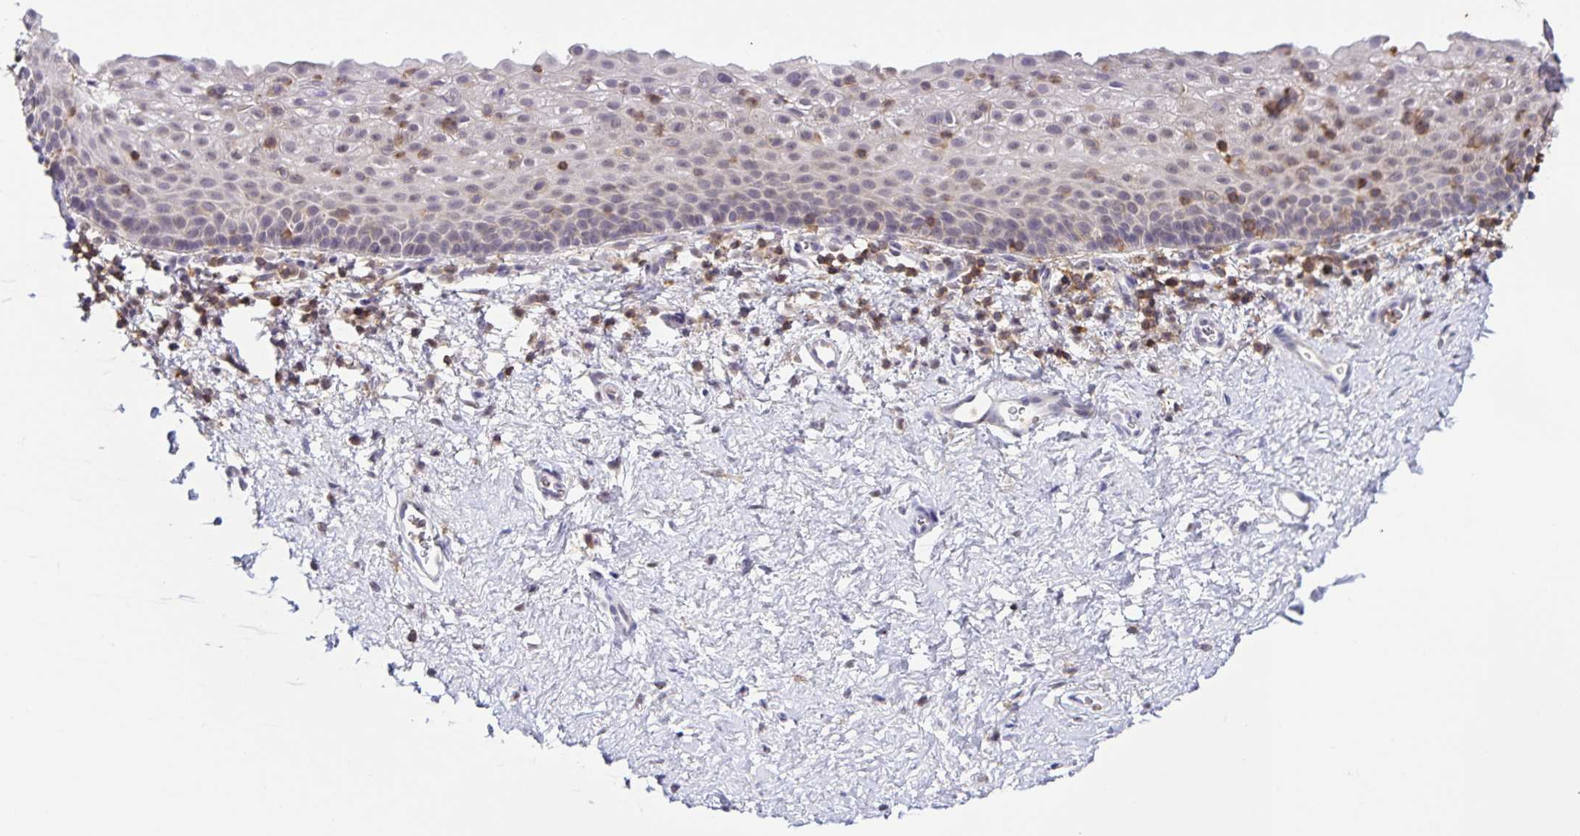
{"staining": {"intensity": "weak", "quantity": "<25%", "location": "nuclear"}, "tissue": "vagina", "cell_type": "Squamous epithelial cells", "image_type": "normal", "snomed": [{"axis": "morphology", "description": "Normal tissue, NOS"}, {"axis": "topography", "description": "Vagina"}], "caption": "The histopathology image reveals no staining of squamous epithelial cells in benign vagina. (DAB (3,3'-diaminobenzidine) IHC, high magnification).", "gene": "STPG4", "patient": {"sex": "female", "age": 61}}